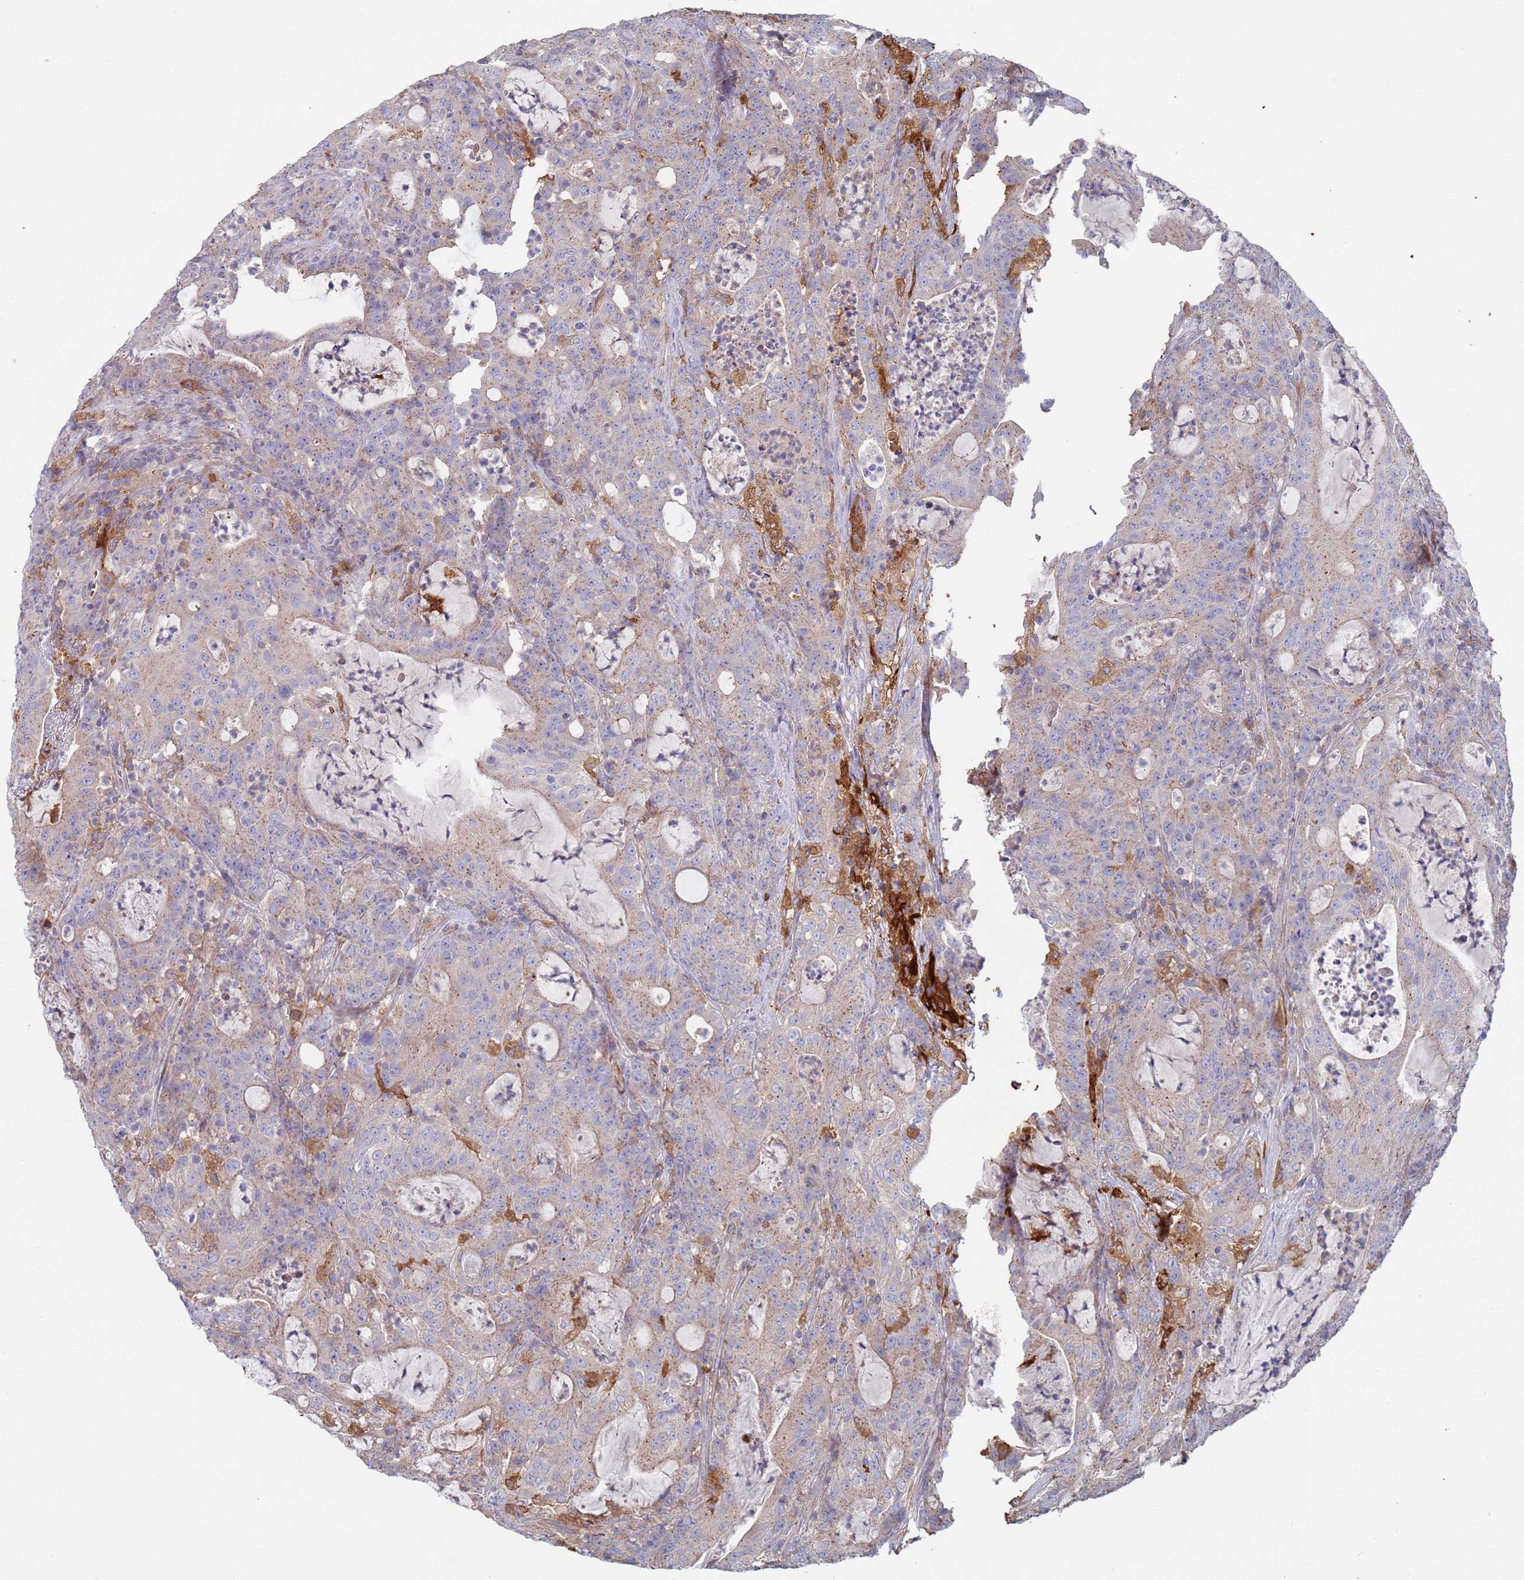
{"staining": {"intensity": "weak", "quantity": "<25%", "location": "cytoplasmic/membranous"}, "tissue": "colorectal cancer", "cell_type": "Tumor cells", "image_type": "cancer", "snomed": [{"axis": "morphology", "description": "Adenocarcinoma, NOS"}, {"axis": "topography", "description": "Colon"}], "caption": "A high-resolution photomicrograph shows IHC staining of adenocarcinoma (colorectal), which reveals no significant positivity in tumor cells.", "gene": "MALRD1", "patient": {"sex": "male", "age": 83}}